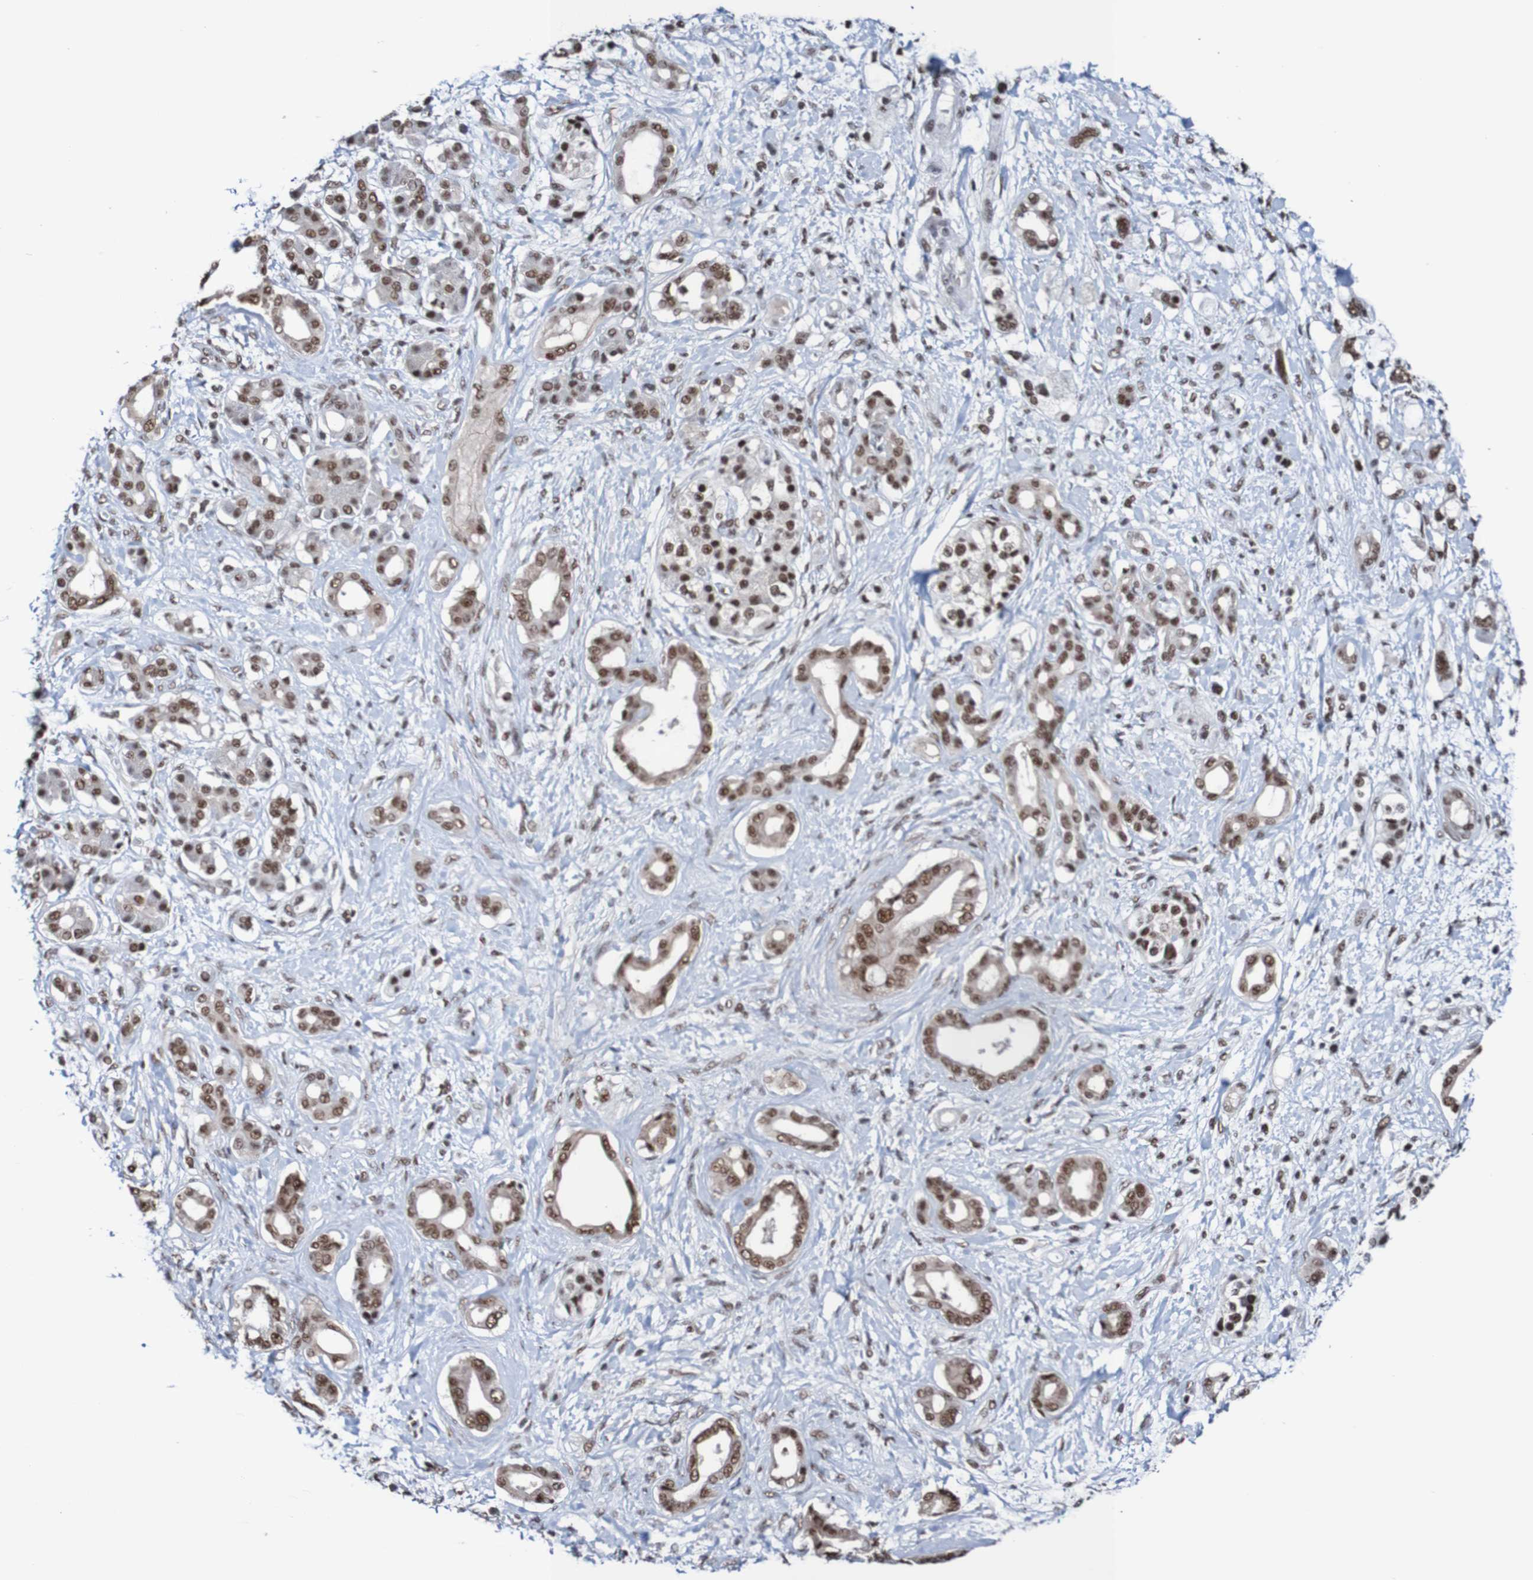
{"staining": {"intensity": "moderate", "quantity": ">75%", "location": "nuclear"}, "tissue": "pancreatic cancer", "cell_type": "Tumor cells", "image_type": "cancer", "snomed": [{"axis": "morphology", "description": "Adenocarcinoma, NOS"}, {"axis": "topography", "description": "Pancreas"}], "caption": "The photomicrograph demonstrates a brown stain indicating the presence of a protein in the nuclear of tumor cells in pancreatic cancer (adenocarcinoma). (DAB IHC with brightfield microscopy, high magnification).", "gene": "CDC5L", "patient": {"sex": "female", "age": 56}}